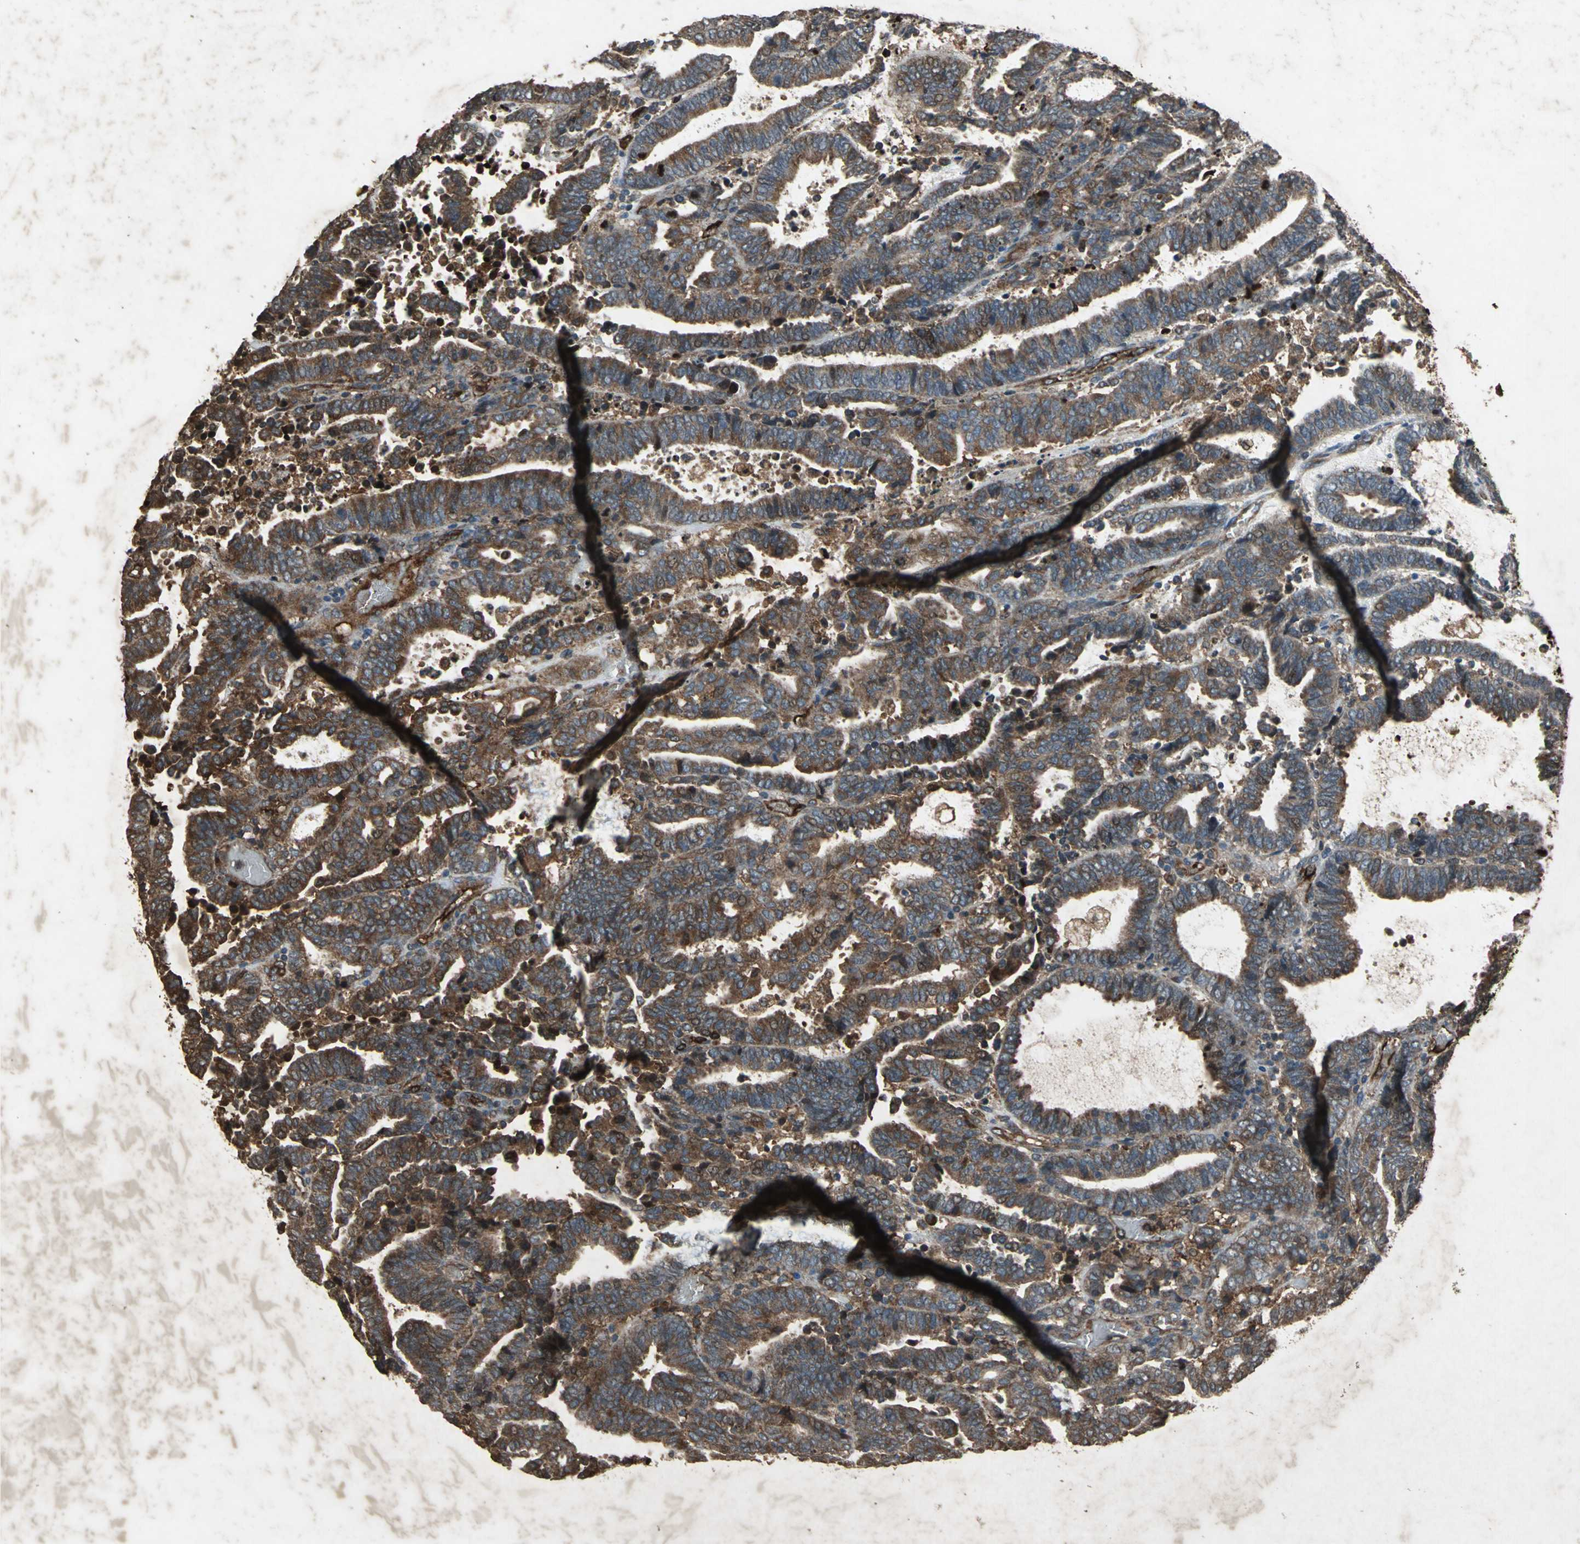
{"staining": {"intensity": "strong", "quantity": ">75%", "location": "cytoplasmic/membranous,nuclear"}, "tissue": "endometrial cancer", "cell_type": "Tumor cells", "image_type": "cancer", "snomed": [{"axis": "morphology", "description": "Adenocarcinoma, NOS"}, {"axis": "topography", "description": "Uterus"}], "caption": "Adenocarcinoma (endometrial) stained with a protein marker exhibits strong staining in tumor cells.", "gene": "SEPTIN4", "patient": {"sex": "female", "age": 83}}